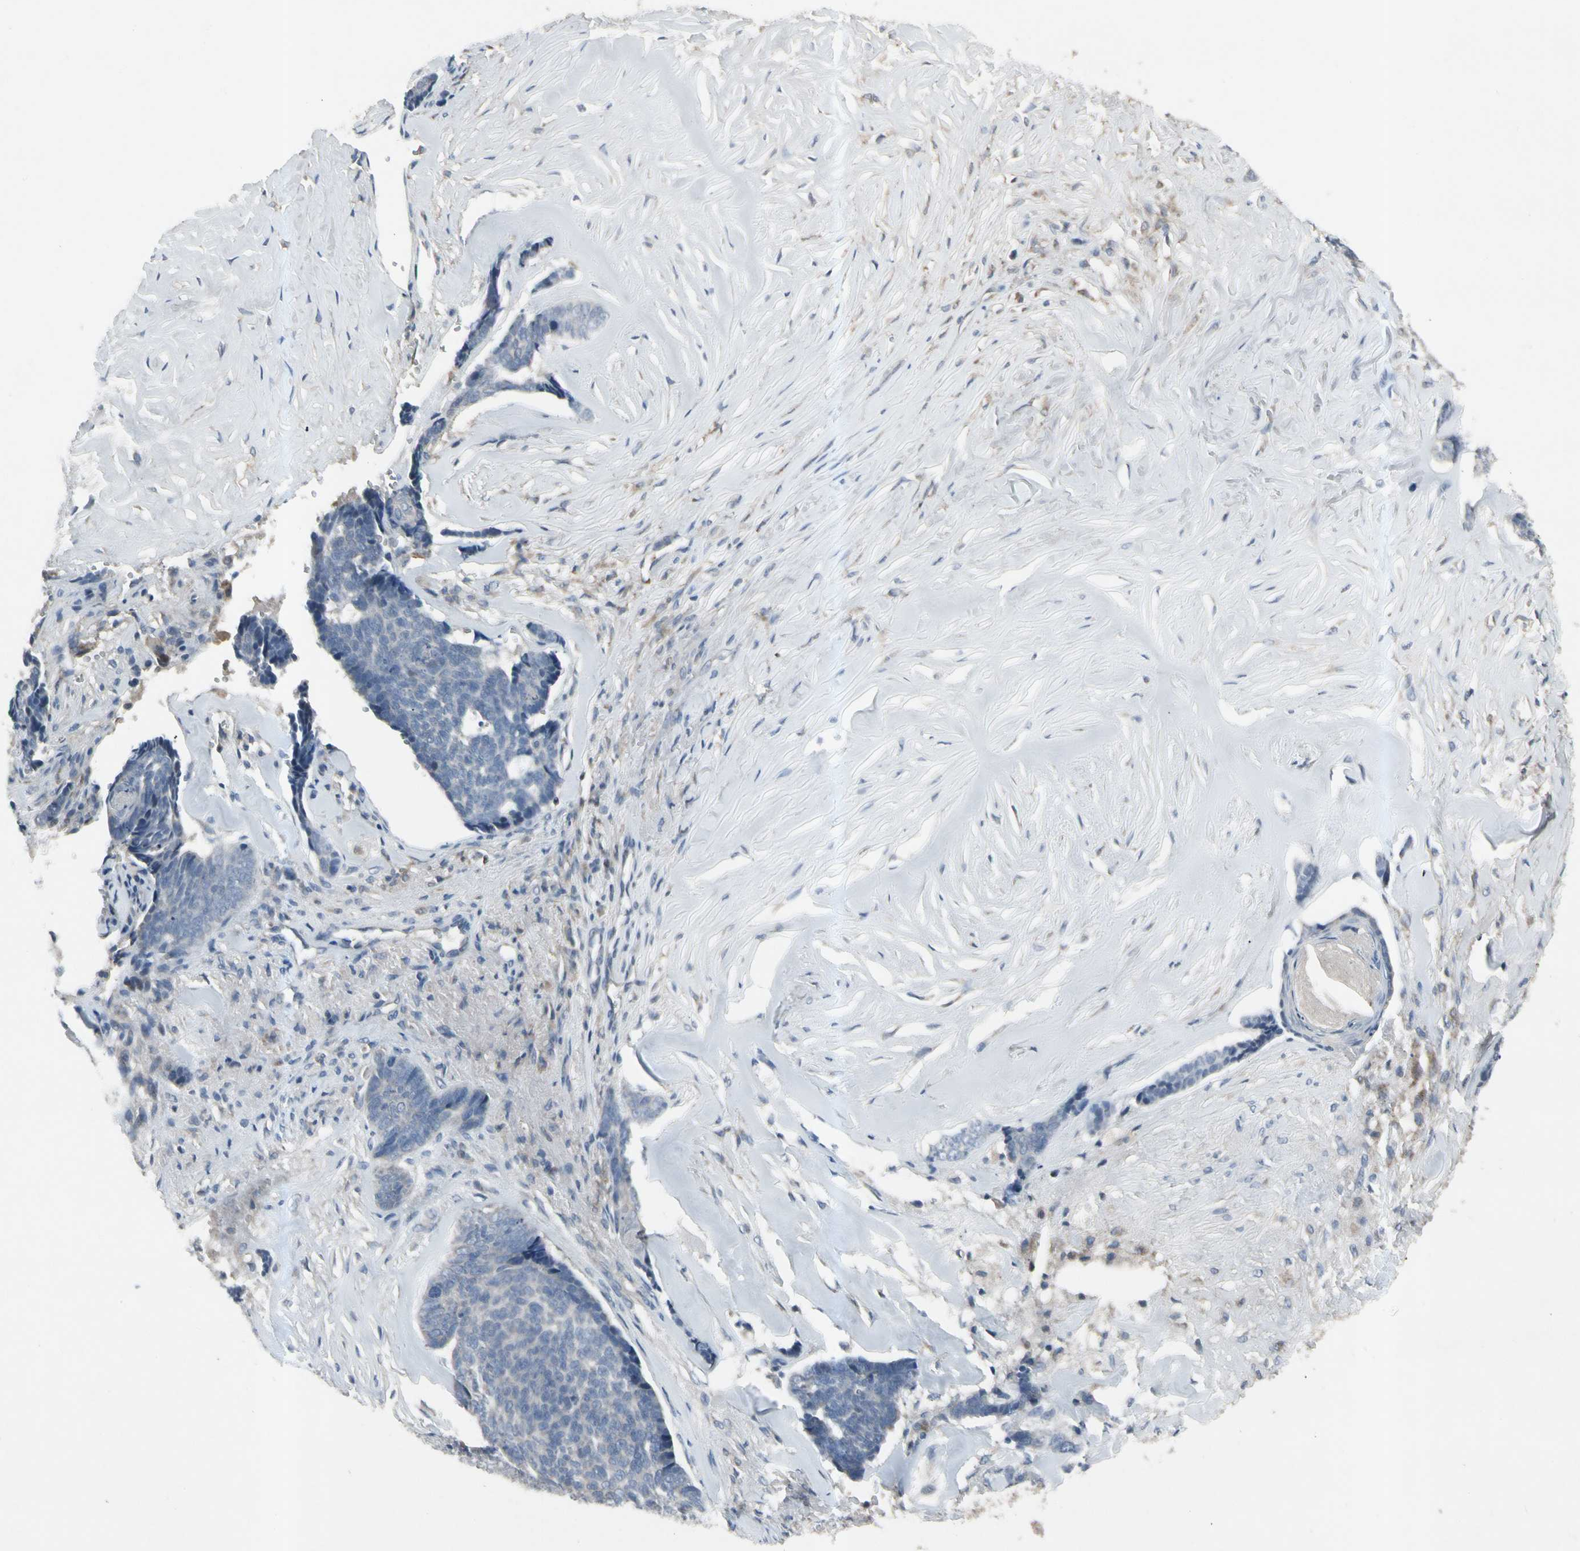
{"staining": {"intensity": "negative", "quantity": "none", "location": "none"}, "tissue": "skin cancer", "cell_type": "Tumor cells", "image_type": "cancer", "snomed": [{"axis": "morphology", "description": "Basal cell carcinoma"}, {"axis": "topography", "description": "Skin"}], "caption": "There is no significant staining in tumor cells of skin cancer.", "gene": "NMI", "patient": {"sex": "male", "age": 84}}